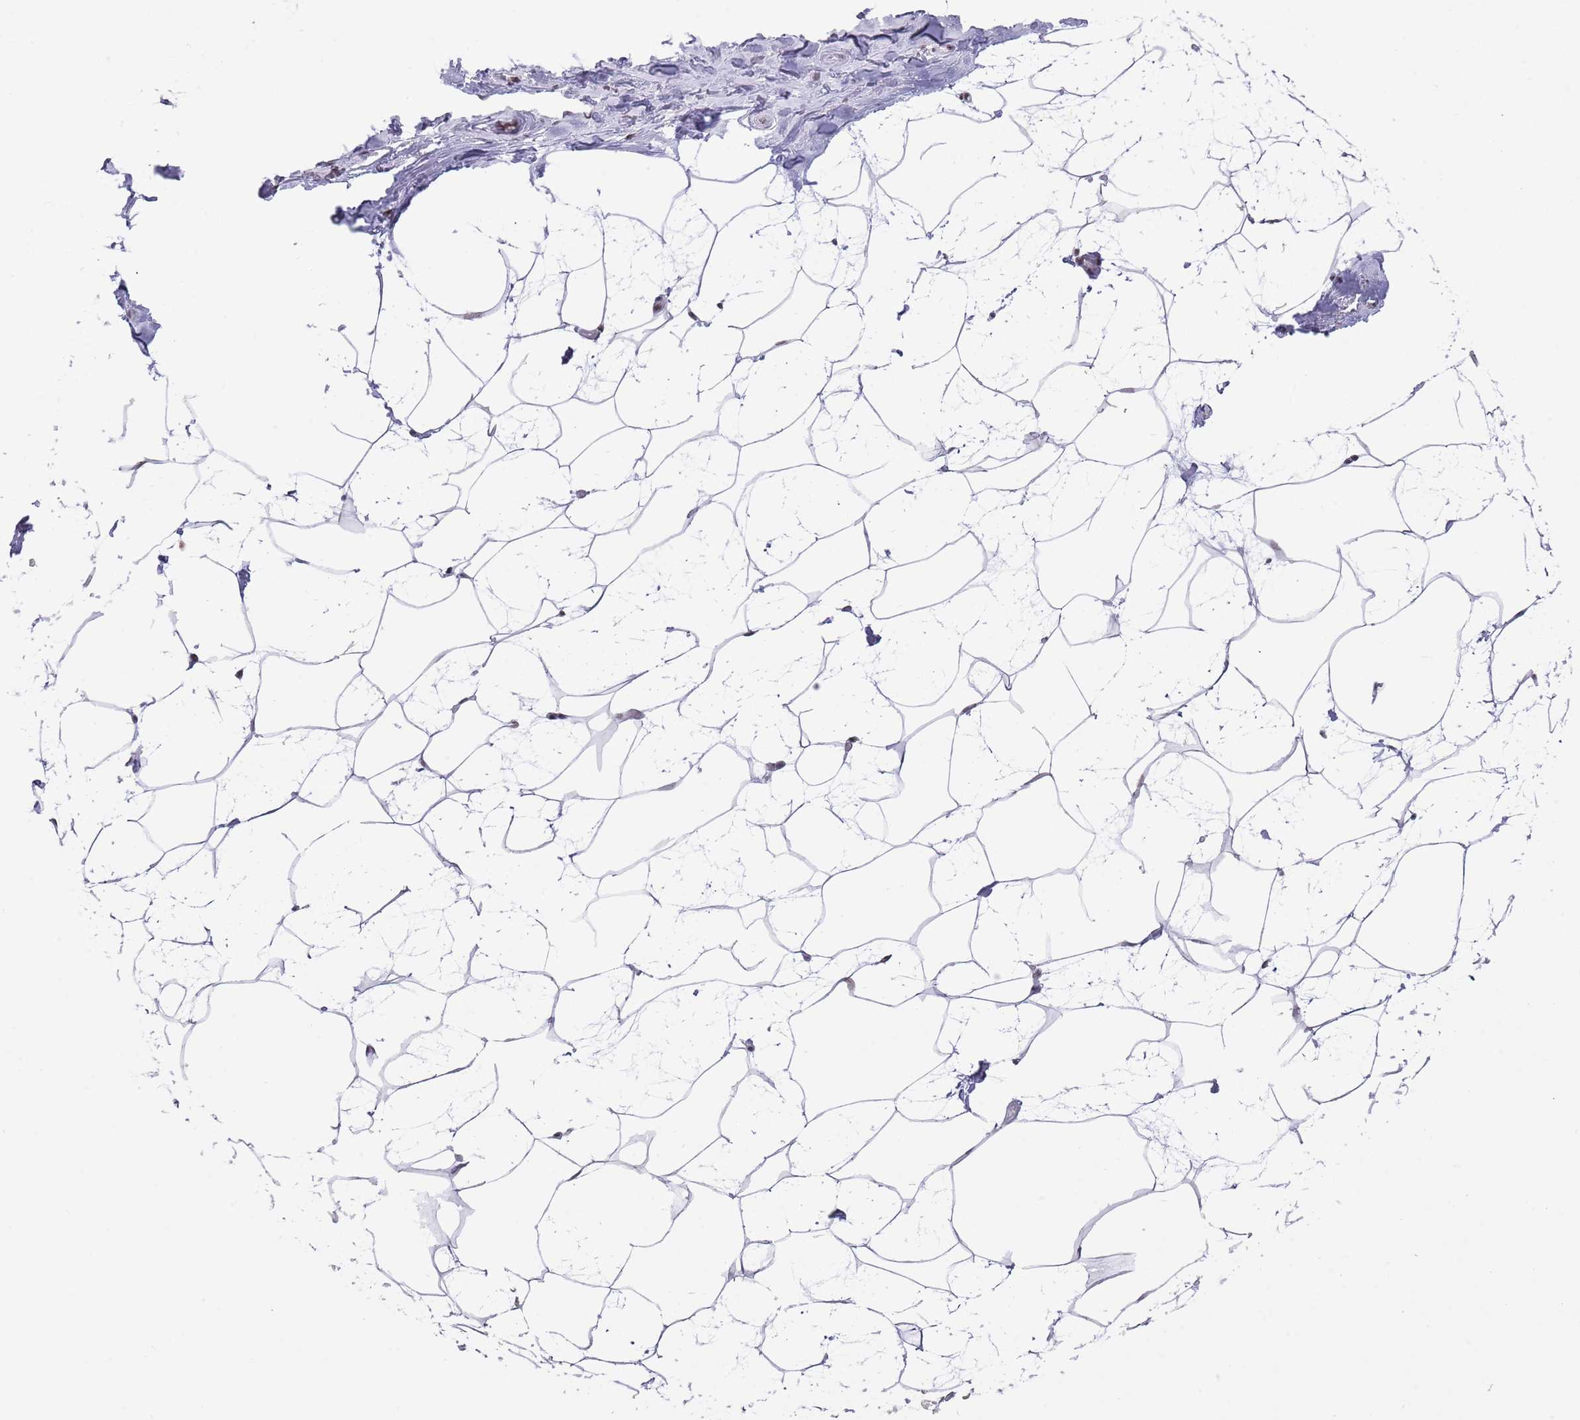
{"staining": {"intensity": "negative", "quantity": "none", "location": "none"}, "tissue": "breast", "cell_type": "Adipocytes", "image_type": "normal", "snomed": [{"axis": "morphology", "description": "Normal tissue, NOS"}, {"axis": "morphology", "description": "Lobular carcinoma"}, {"axis": "topography", "description": "Breast"}], "caption": "This is an immunohistochemistry (IHC) histopathology image of unremarkable breast. There is no expression in adipocytes.", "gene": "ENSG00000285547", "patient": {"sex": "female", "age": 62}}